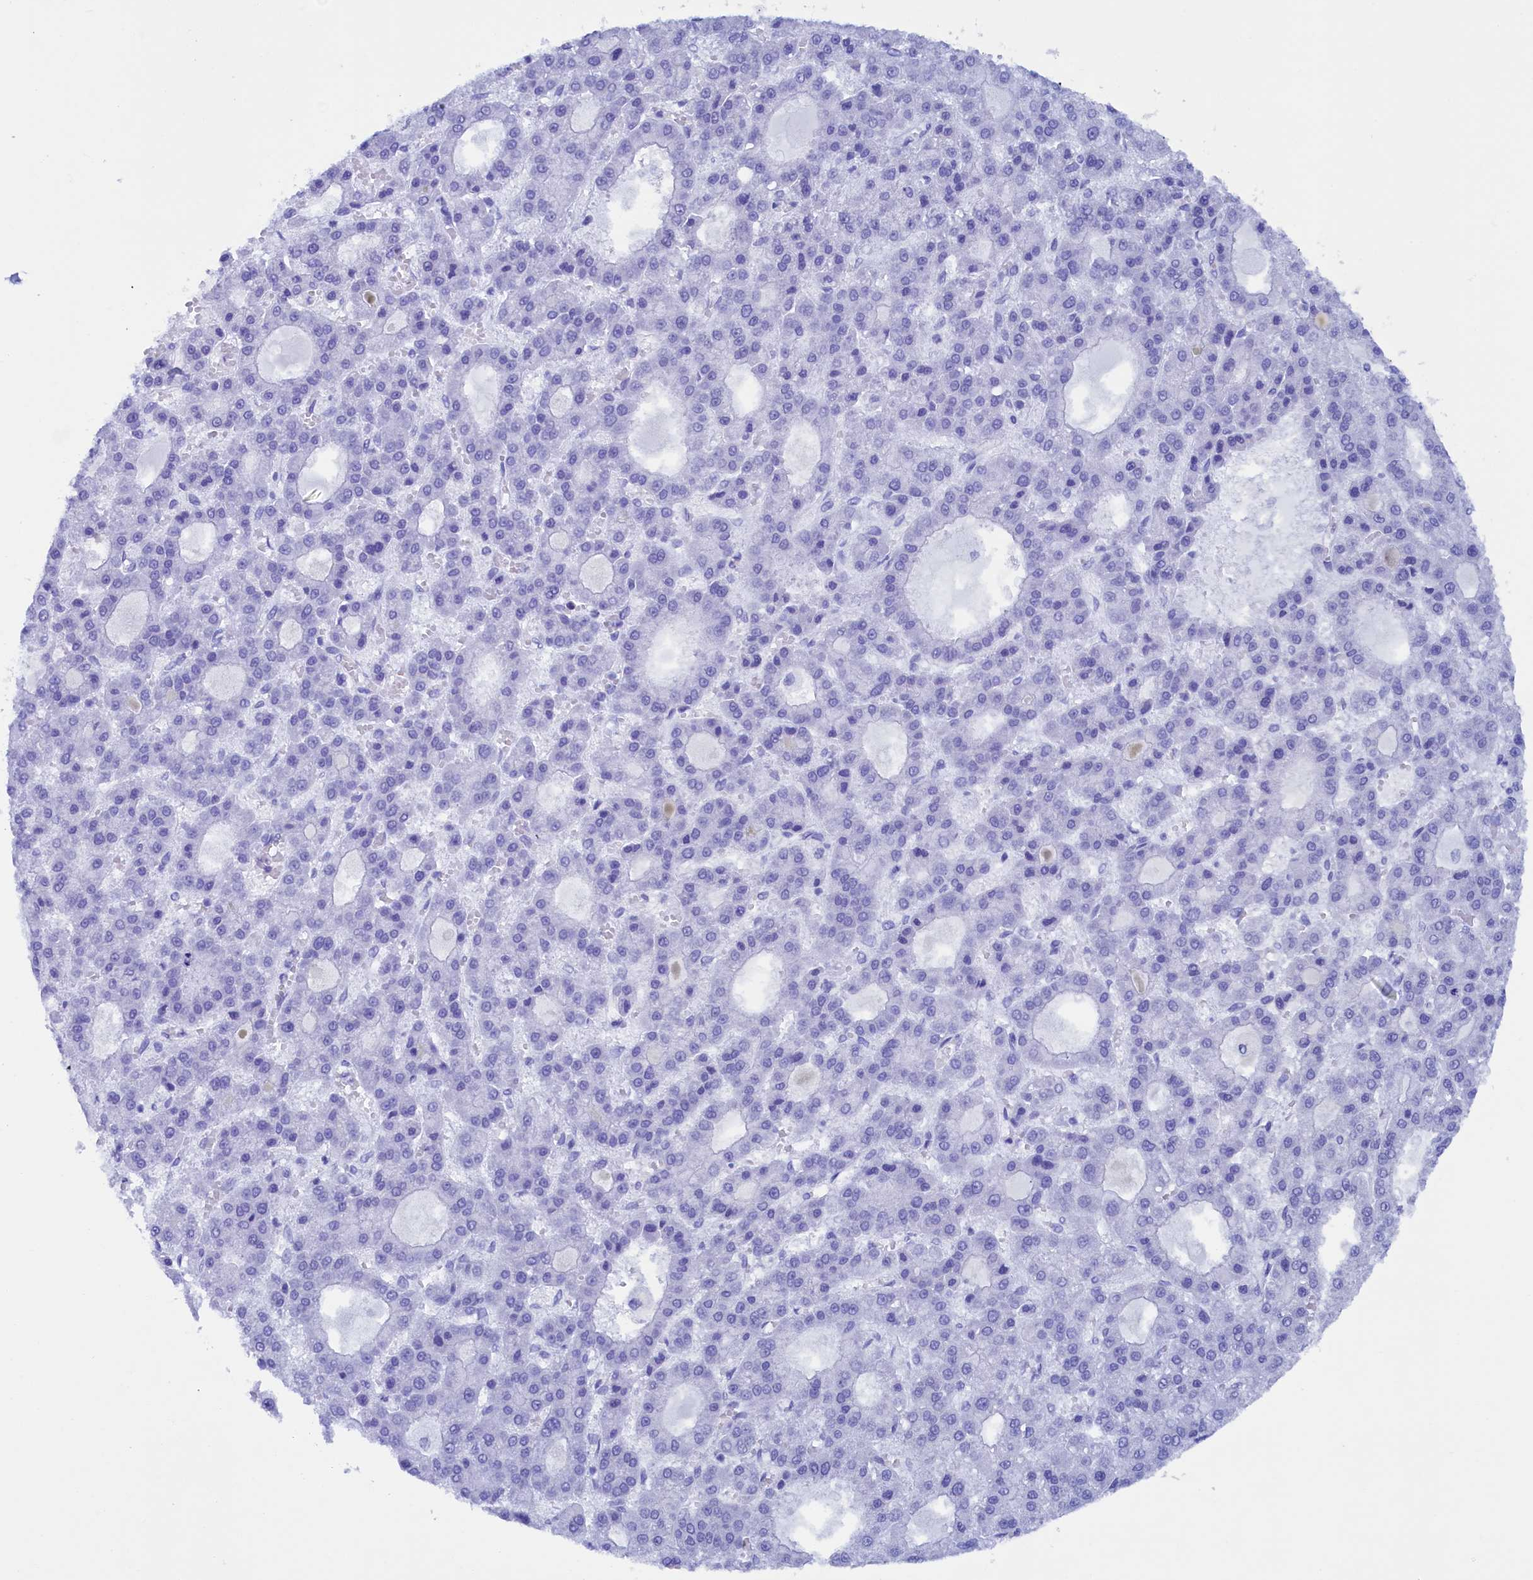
{"staining": {"intensity": "negative", "quantity": "none", "location": "none"}, "tissue": "liver cancer", "cell_type": "Tumor cells", "image_type": "cancer", "snomed": [{"axis": "morphology", "description": "Carcinoma, Hepatocellular, NOS"}, {"axis": "topography", "description": "Liver"}], "caption": "Liver cancer (hepatocellular carcinoma) stained for a protein using immunohistochemistry (IHC) reveals no expression tumor cells.", "gene": "FLYWCH2", "patient": {"sex": "male", "age": 70}}